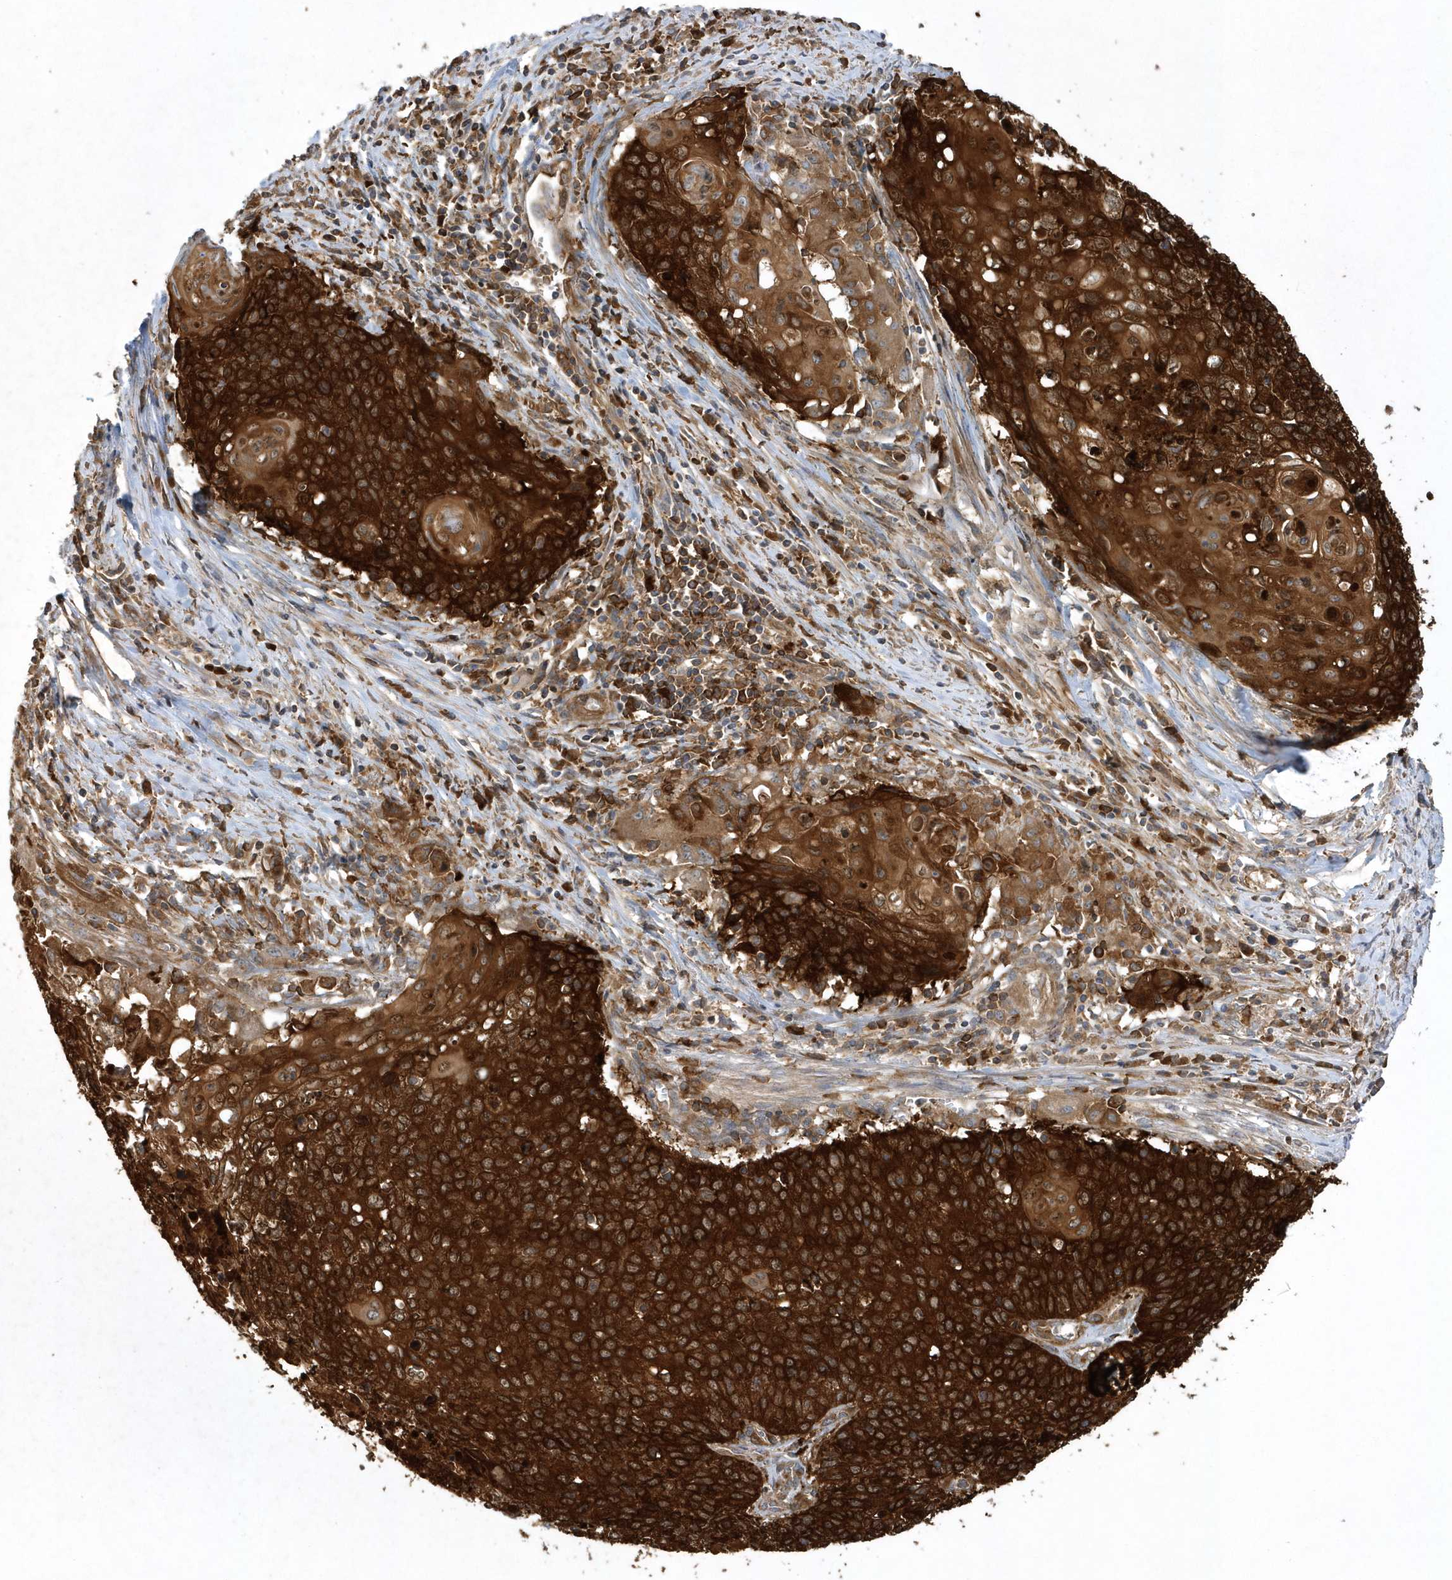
{"staining": {"intensity": "strong", "quantity": ">75%", "location": "cytoplasmic/membranous"}, "tissue": "cervical cancer", "cell_type": "Tumor cells", "image_type": "cancer", "snomed": [{"axis": "morphology", "description": "Squamous cell carcinoma, NOS"}, {"axis": "topography", "description": "Cervix"}], "caption": "Protein staining of cervical cancer tissue reveals strong cytoplasmic/membranous staining in approximately >75% of tumor cells.", "gene": "PAICS", "patient": {"sex": "female", "age": 39}}